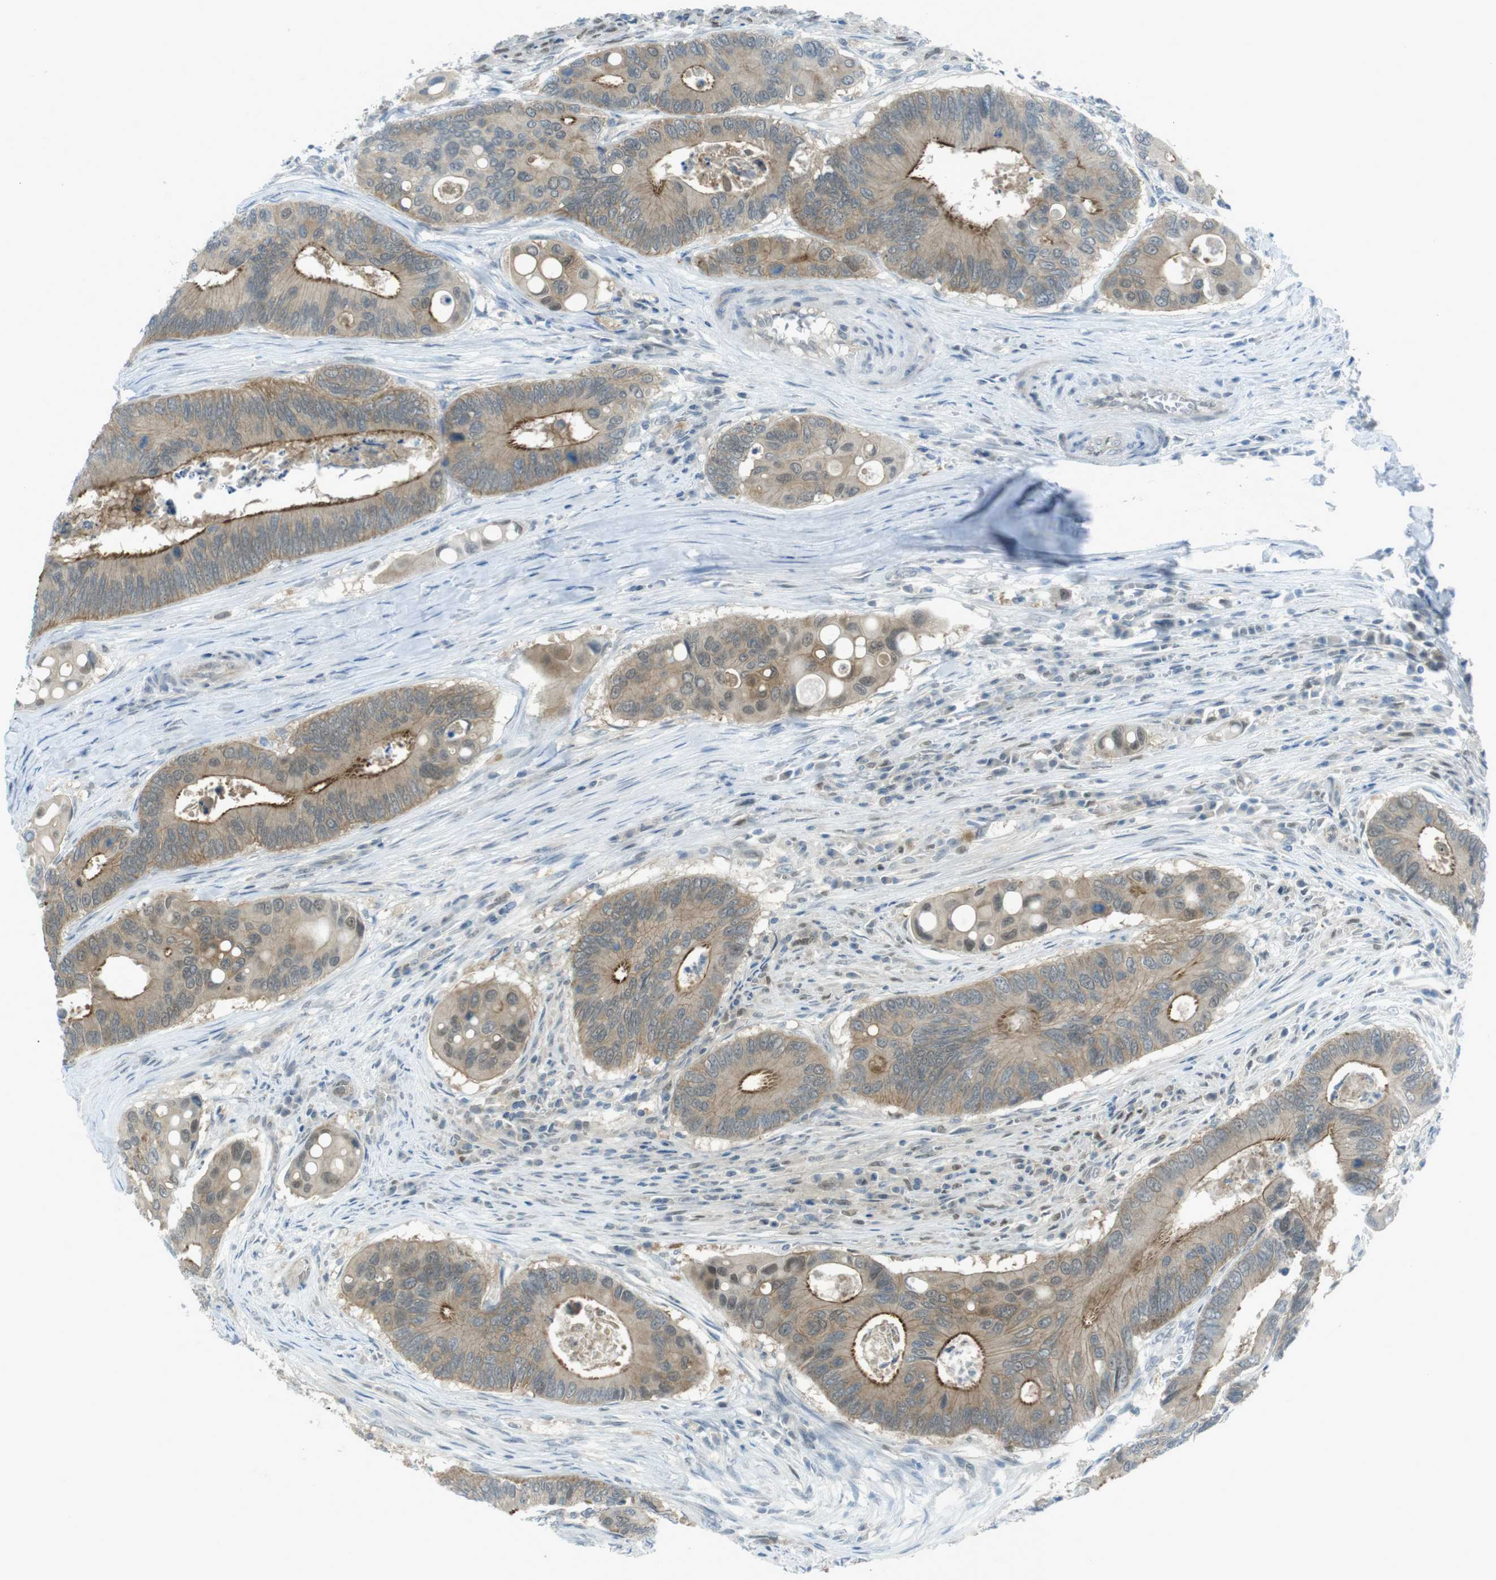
{"staining": {"intensity": "moderate", "quantity": ">75%", "location": "cytoplasmic/membranous"}, "tissue": "colorectal cancer", "cell_type": "Tumor cells", "image_type": "cancer", "snomed": [{"axis": "morphology", "description": "Inflammation, NOS"}, {"axis": "morphology", "description": "Adenocarcinoma, NOS"}, {"axis": "topography", "description": "Colon"}], "caption": "A brown stain shows moderate cytoplasmic/membranous positivity of a protein in colorectal adenocarcinoma tumor cells.", "gene": "ZDHHC20", "patient": {"sex": "male", "age": 72}}